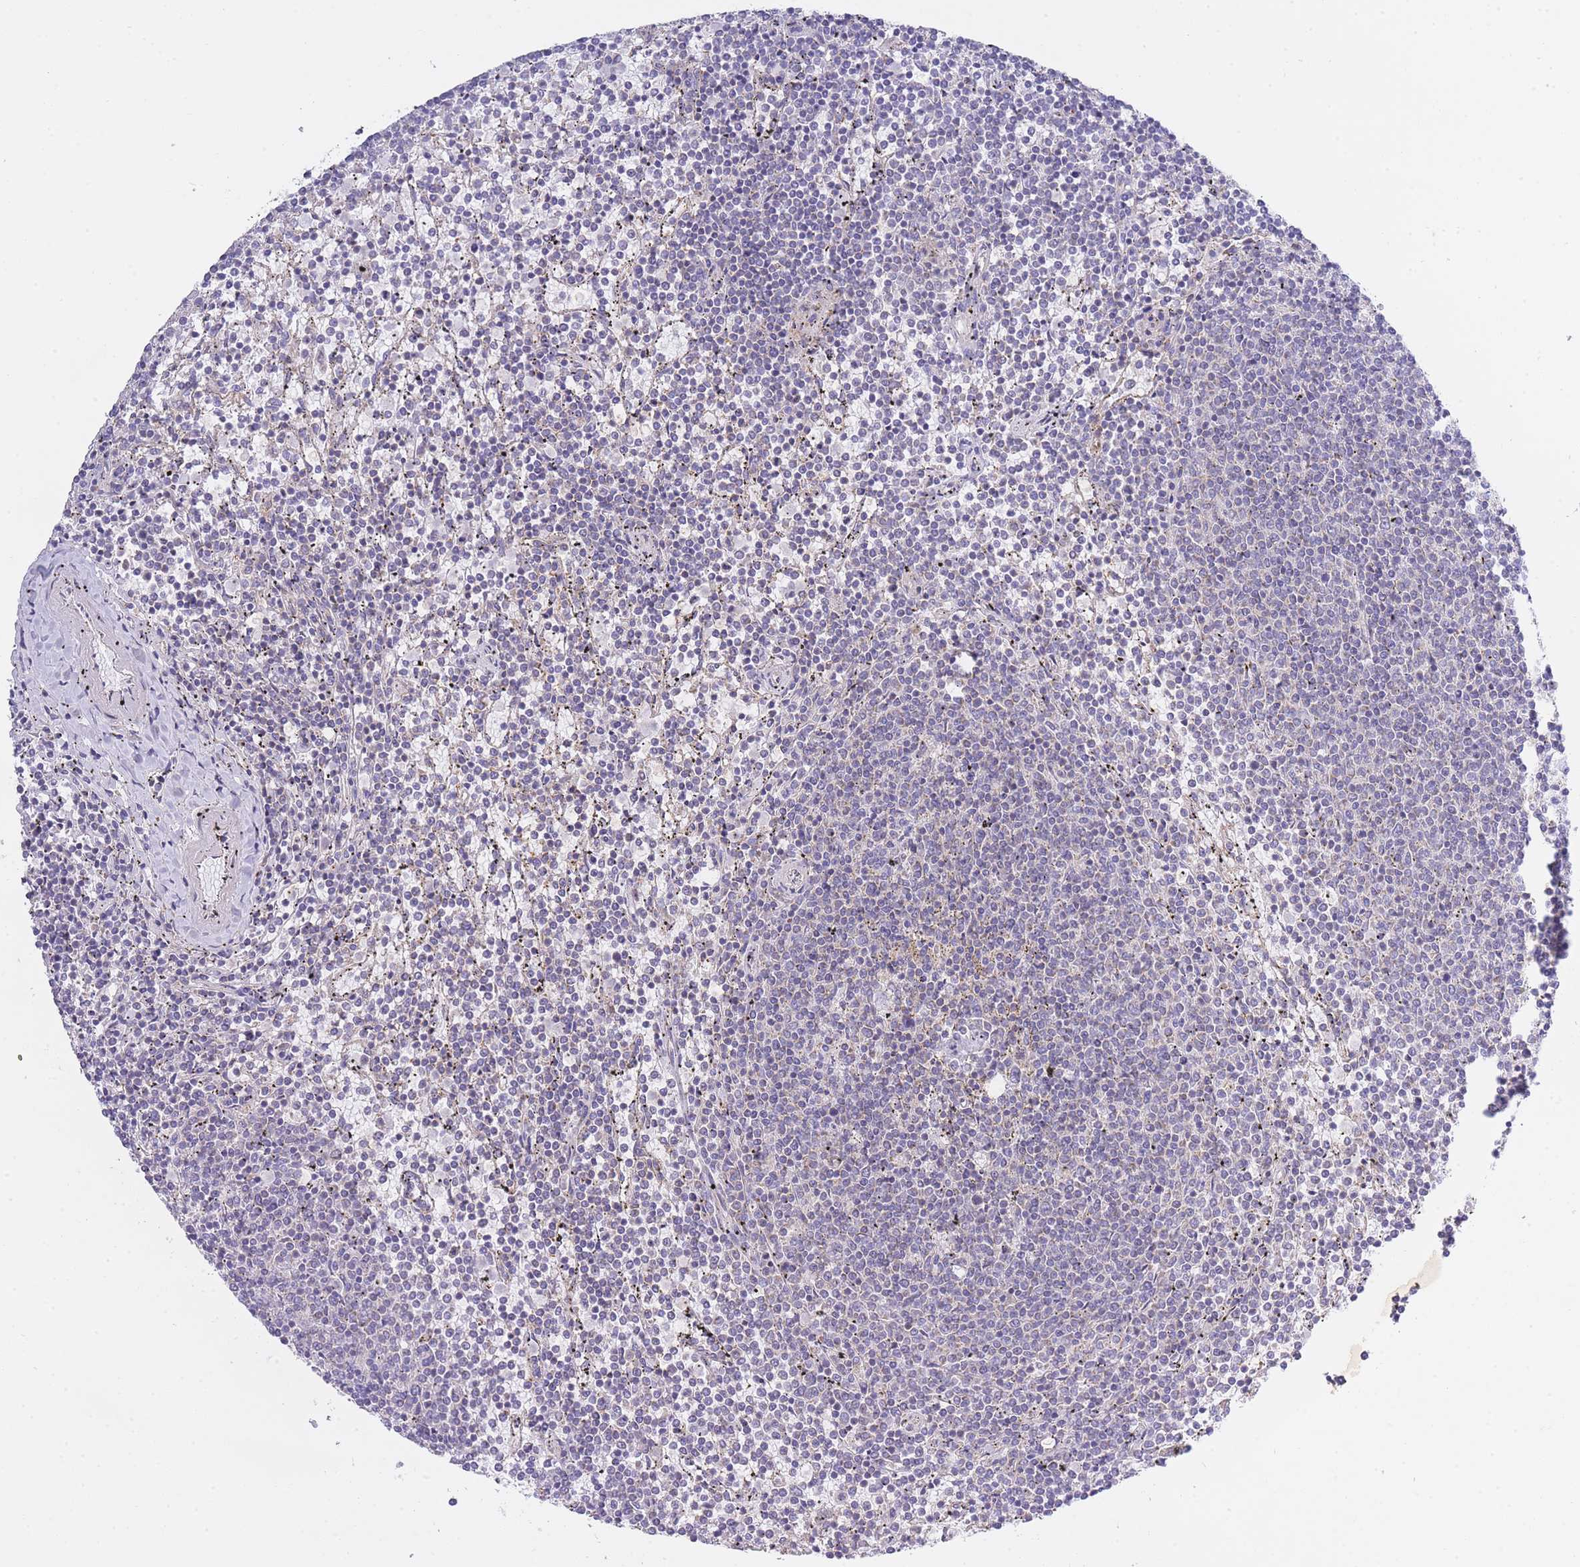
{"staining": {"intensity": "negative", "quantity": "none", "location": "none"}, "tissue": "lymphoma", "cell_type": "Tumor cells", "image_type": "cancer", "snomed": [{"axis": "morphology", "description": "Malignant lymphoma, non-Hodgkin's type, Low grade"}, {"axis": "topography", "description": "Spleen"}], "caption": "A micrograph of low-grade malignant lymphoma, non-Hodgkin's type stained for a protein displays no brown staining in tumor cells. (Stains: DAB immunohistochemistry with hematoxylin counter stain, Microscopy: brightfield microscopy at high magnification).", "gene": "CTBP1", "patient": {"sex": "female", "age": 50}}